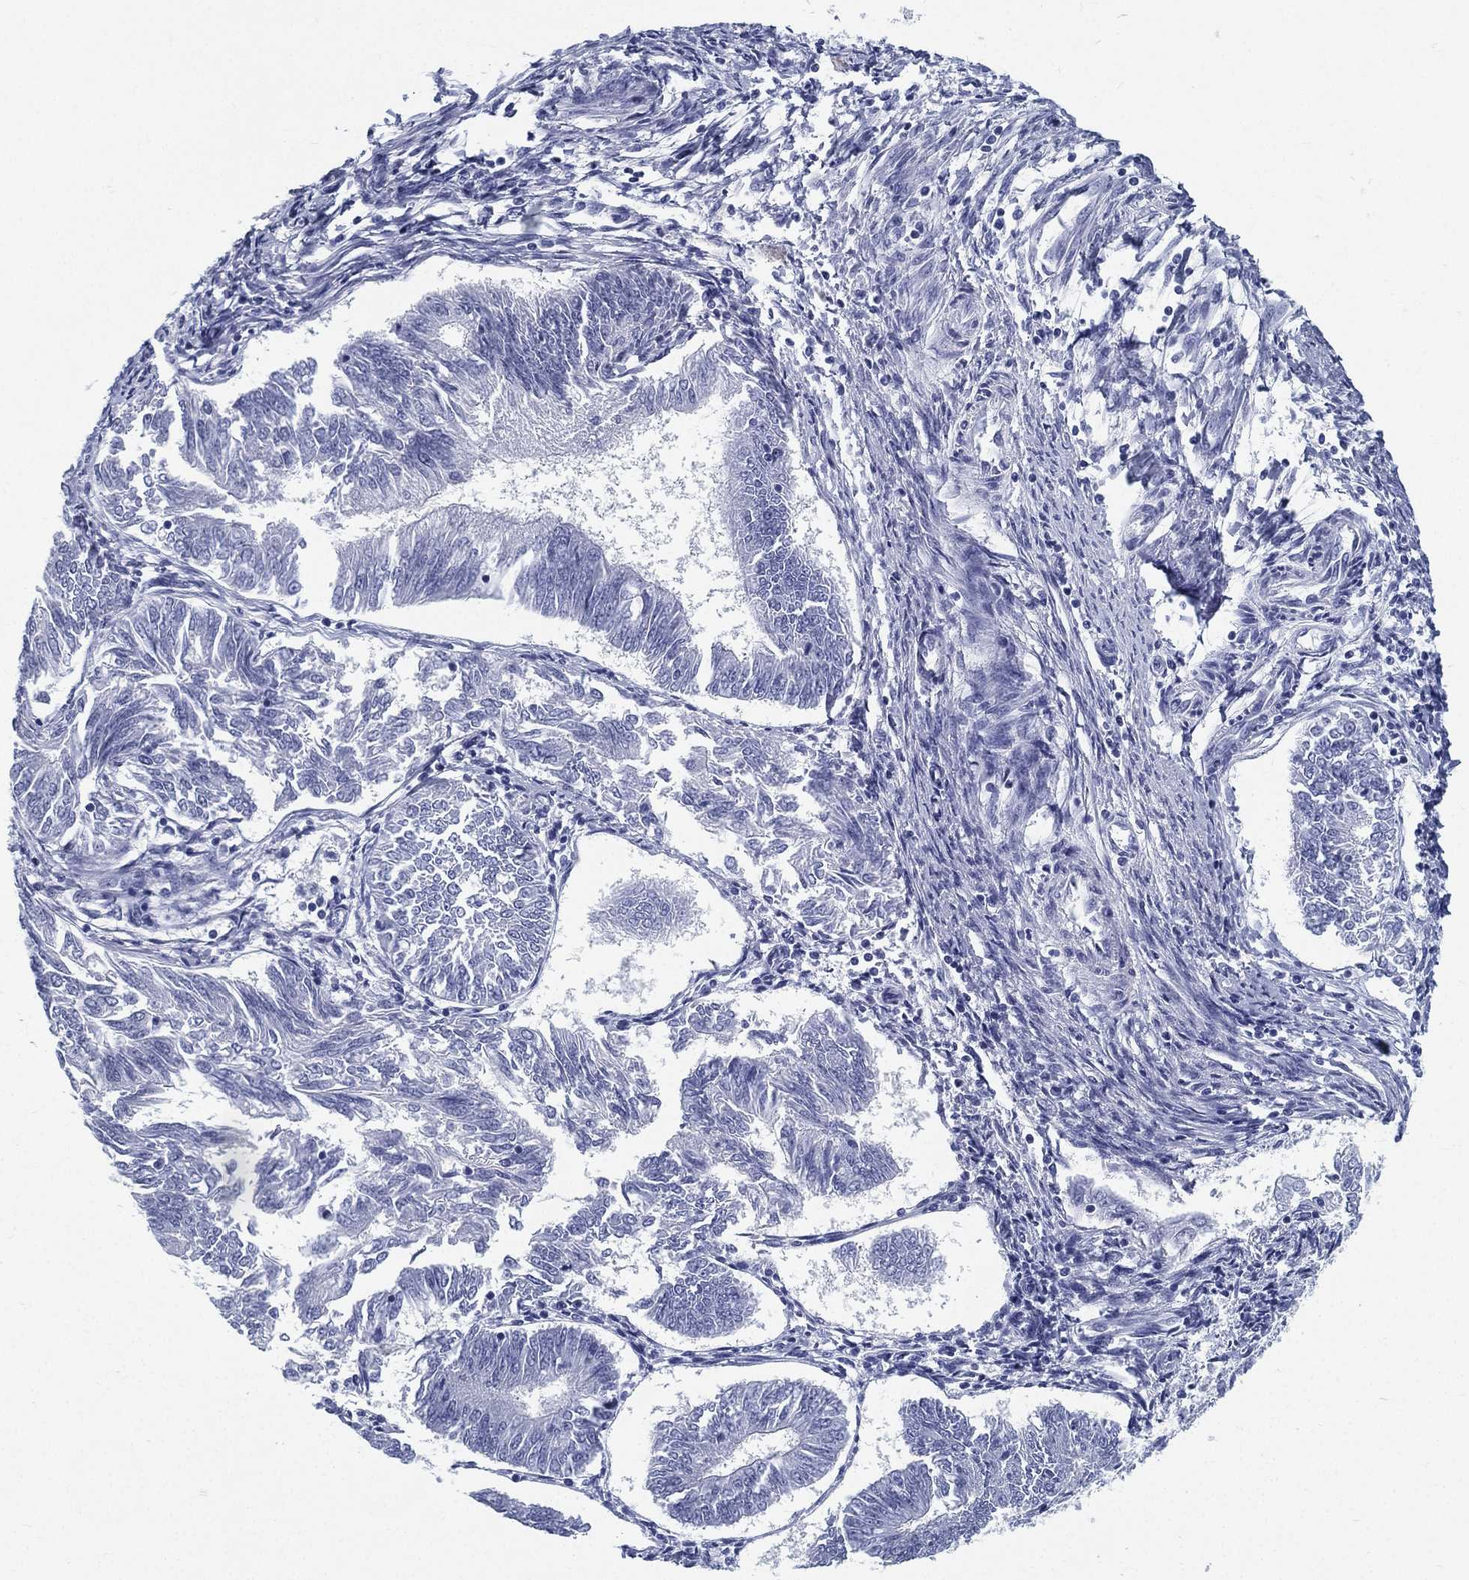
{"staining": {"intensity": "negative", "quantity": "none", "location": "none"}, "tissue": "endometrial cancer", "cell_type": "Tumor cells", "image_type": "cancer", "snomed": [{"axis": "morphology", "description": "Adenocarcinoma, NOS"}, {"axis": "topography", "description": "Endometrium"}], "caption": "DAB immunohistochemical staining of human adenocarcinoma (endometrial) exhibits no significant positivity in tumor cells.", "gene": "ATP1B2", "patient": {"sex": "female", "age": 58}}